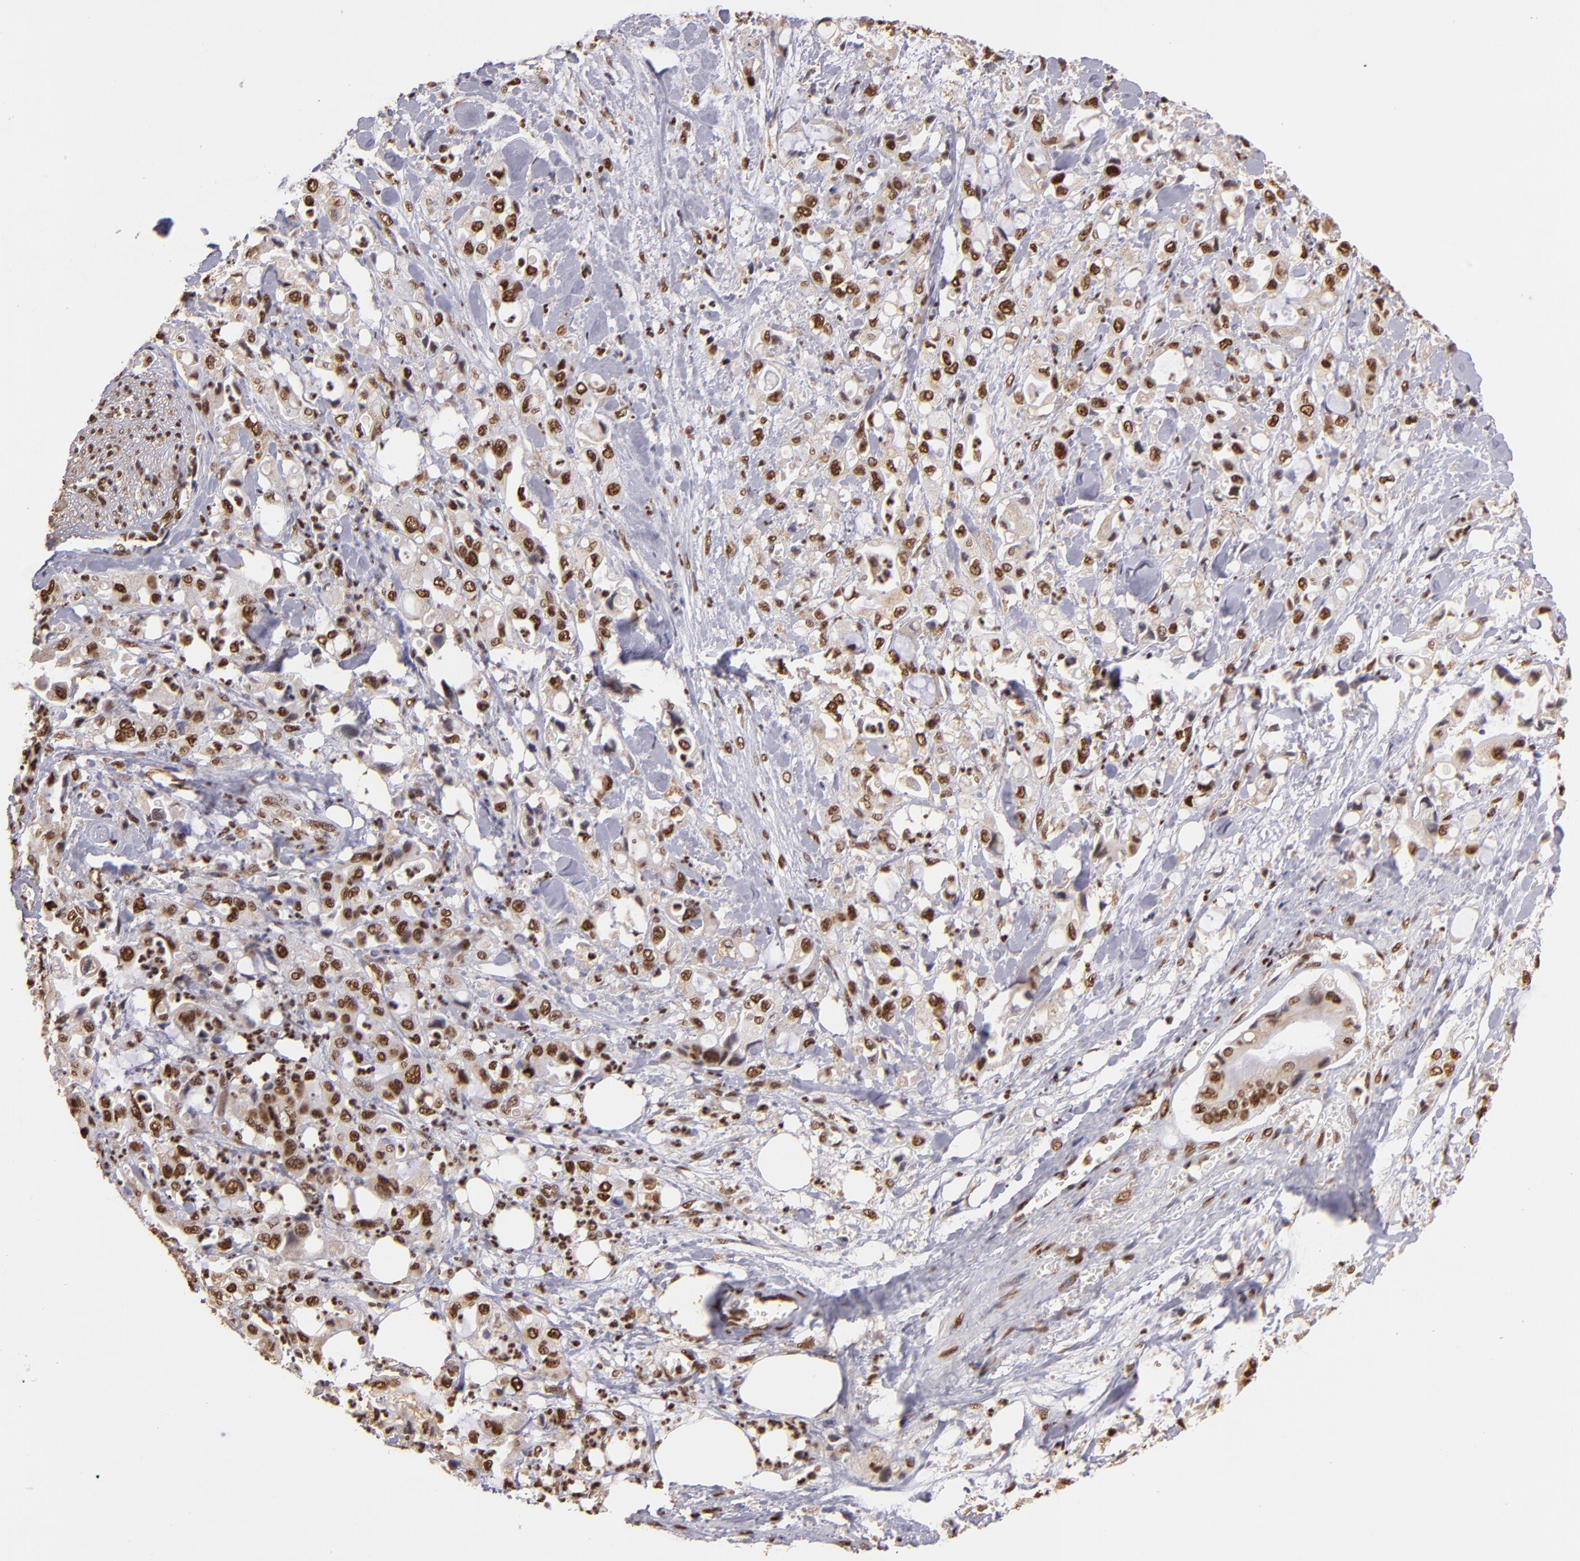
{"staining": {"intensity": "moderate", "quantity": ">75%", "location": "nuclear"}, "tissue": "pancreatic cancer", "cell_type": "Tumor cells", "image_type": "cancer", "snomed": [{"axis": "morphology", "description": "Adenocarcinoma, NOS"}, {"axis": "topography", "description": "Pancreas"}], "caption": "High-power microscopy captured an IHC image of pancreatic adenocarcinoma, revealing moderate nuclear expression in about >75% of tumor cells.", "gene": "SP1", "patient": {"sex": "male", "age": 70}}